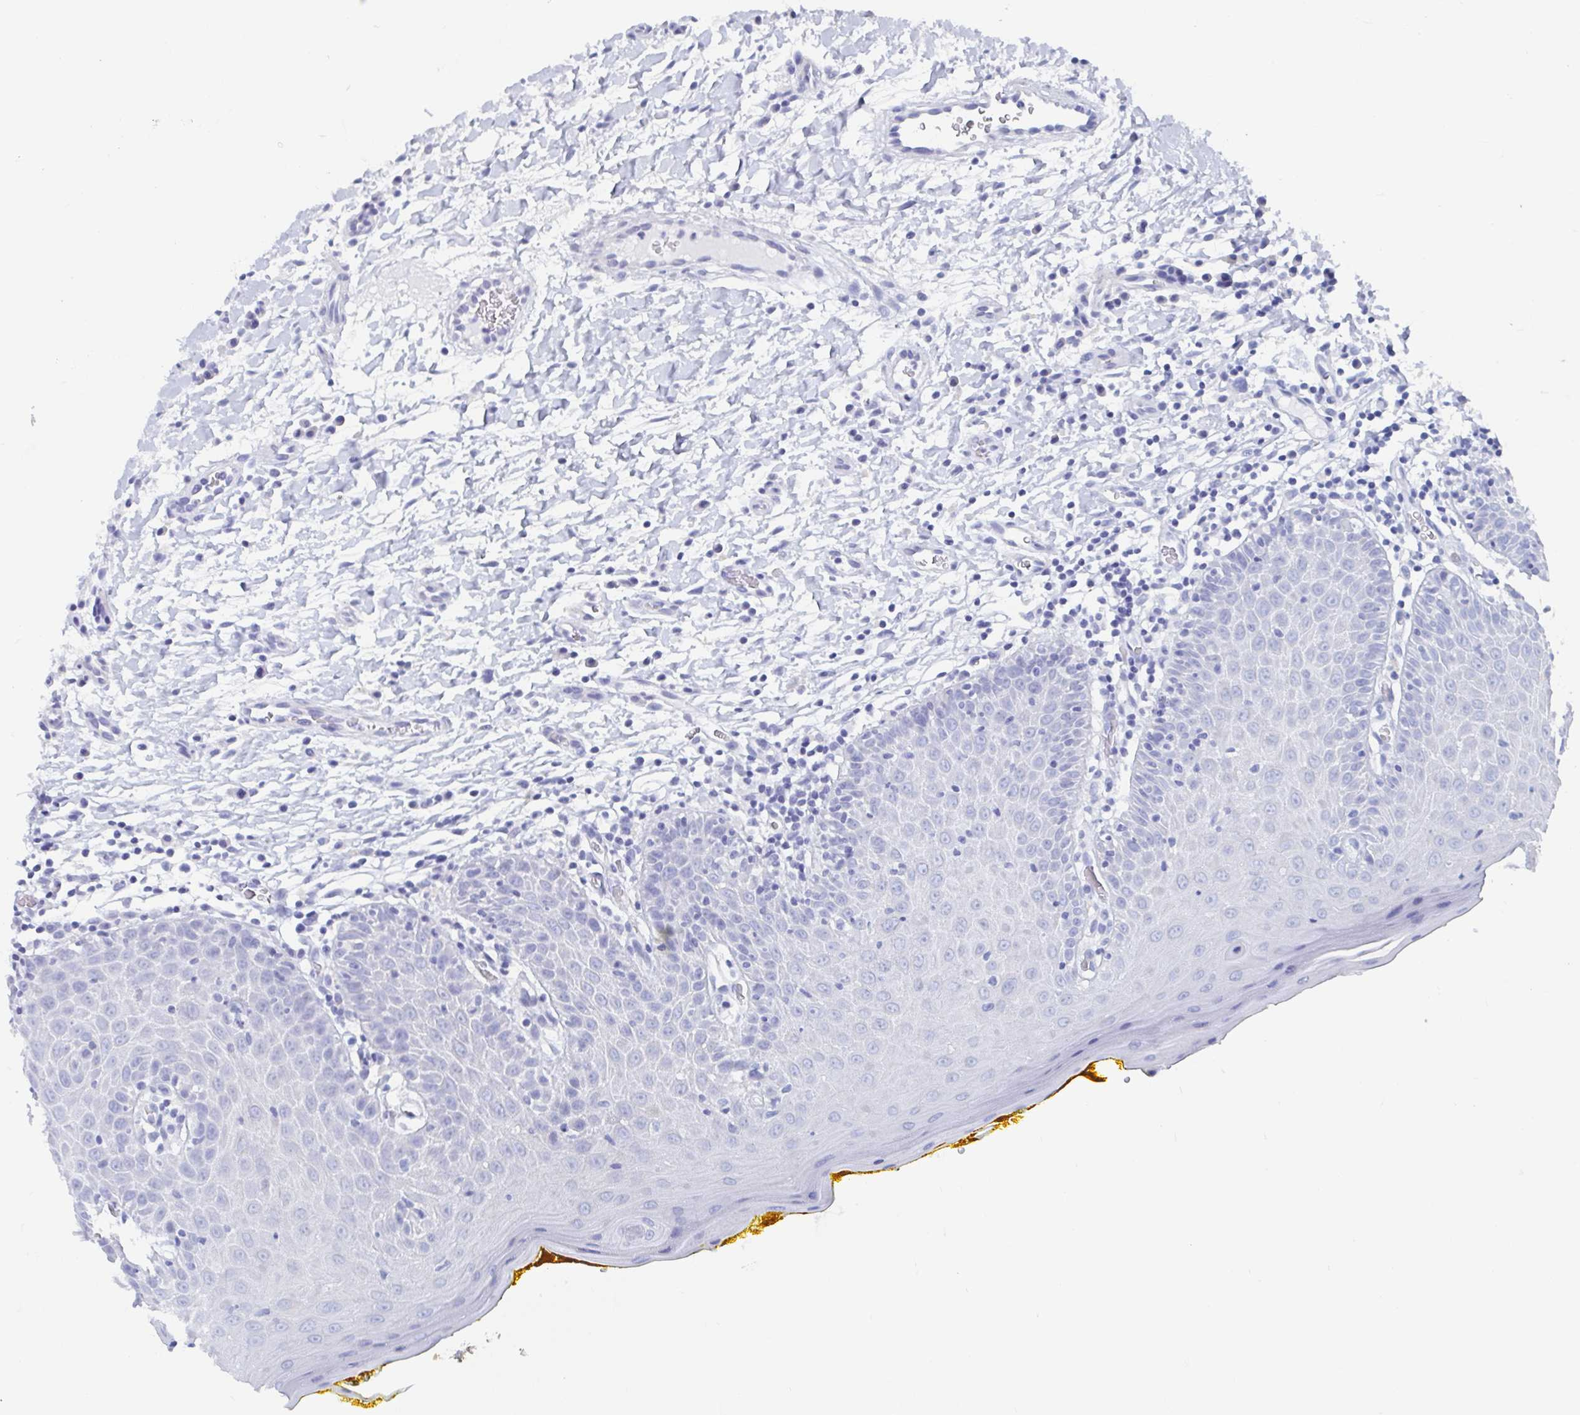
{"staining": {"intensity": "negative", "quantity": "none", "location": "none"}, "tissue": "oral mucosa", "cell_type": "Squamous epithelial cells", "image_type": "normal", "snomed": [{"axis": "morphology", "description": "Normal tissue, NOS"}, {"axis": "topography", "description": "Oral tissue"}, {"axis": "topography", "description": "Tounge, NOS"}], "caption": "The image exhibits no staining of squamous epithelial cells in normal oral mucosa.", "gene": "SHCBP1L", "patient": {"sex": "female", "age": 58}}